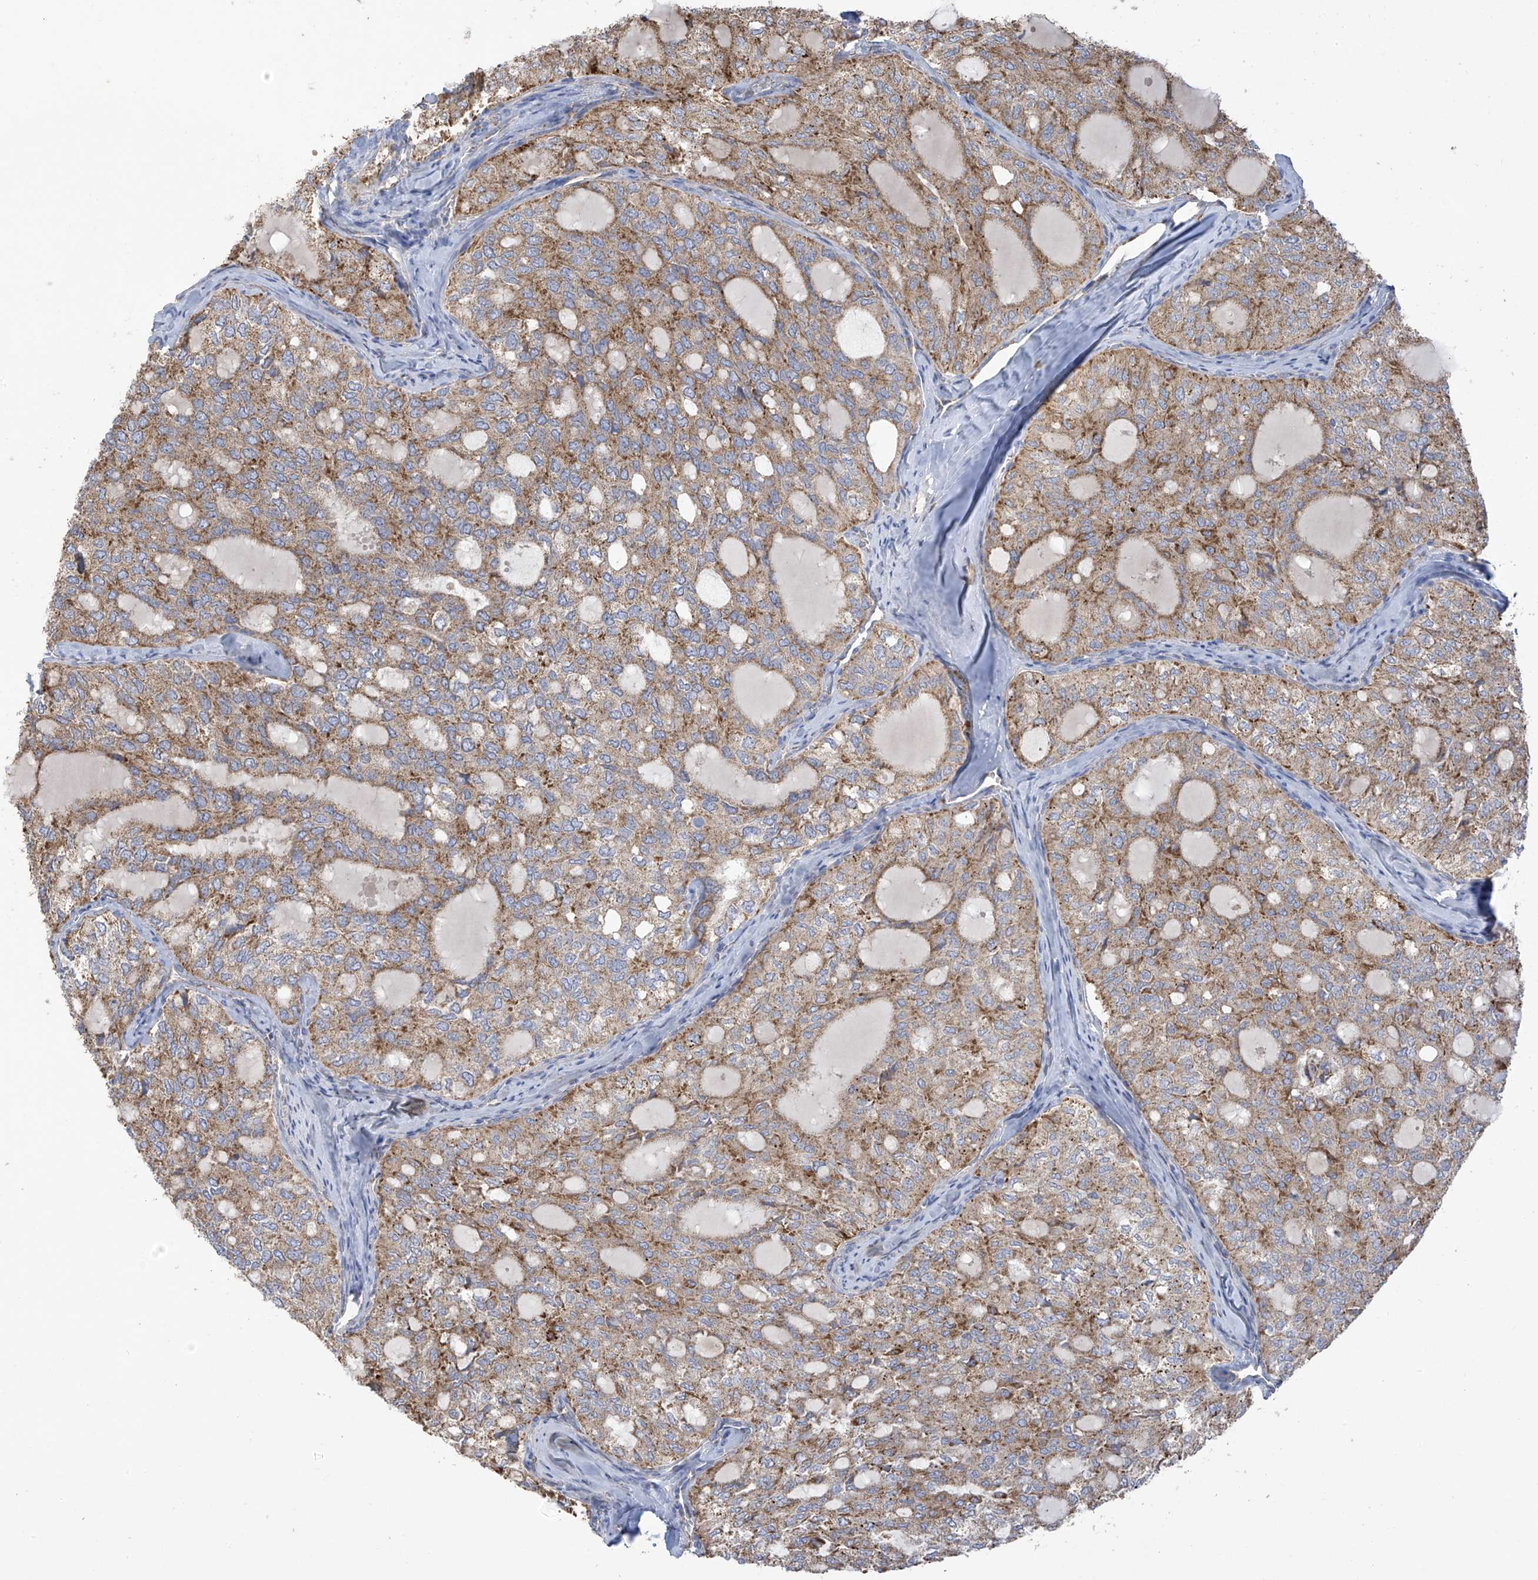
{"staining": {"intensity": "moderate", "quantity": ">75%", "location": "cytoplasmic/membranous"}, "tissue": "thyroid cancer", "cell_type": "Tumor cells", "image_type": "cancer", "snomed": [{"axis": "morphology", "description": "Follicular adenoma carcinoma, NOS"}, {"axis": "topography", "description": "Thyroid gland"}], "caption": "Follicular adenoma carcinoma (thyroid) stained with immunohistochemistry (IHC) demonstrates moderate cytoplasmic/membranous expression in approximately >75% of tumor cells.", "gene": "PNPT1", "patient": {"sex": "male", "age": 75}}